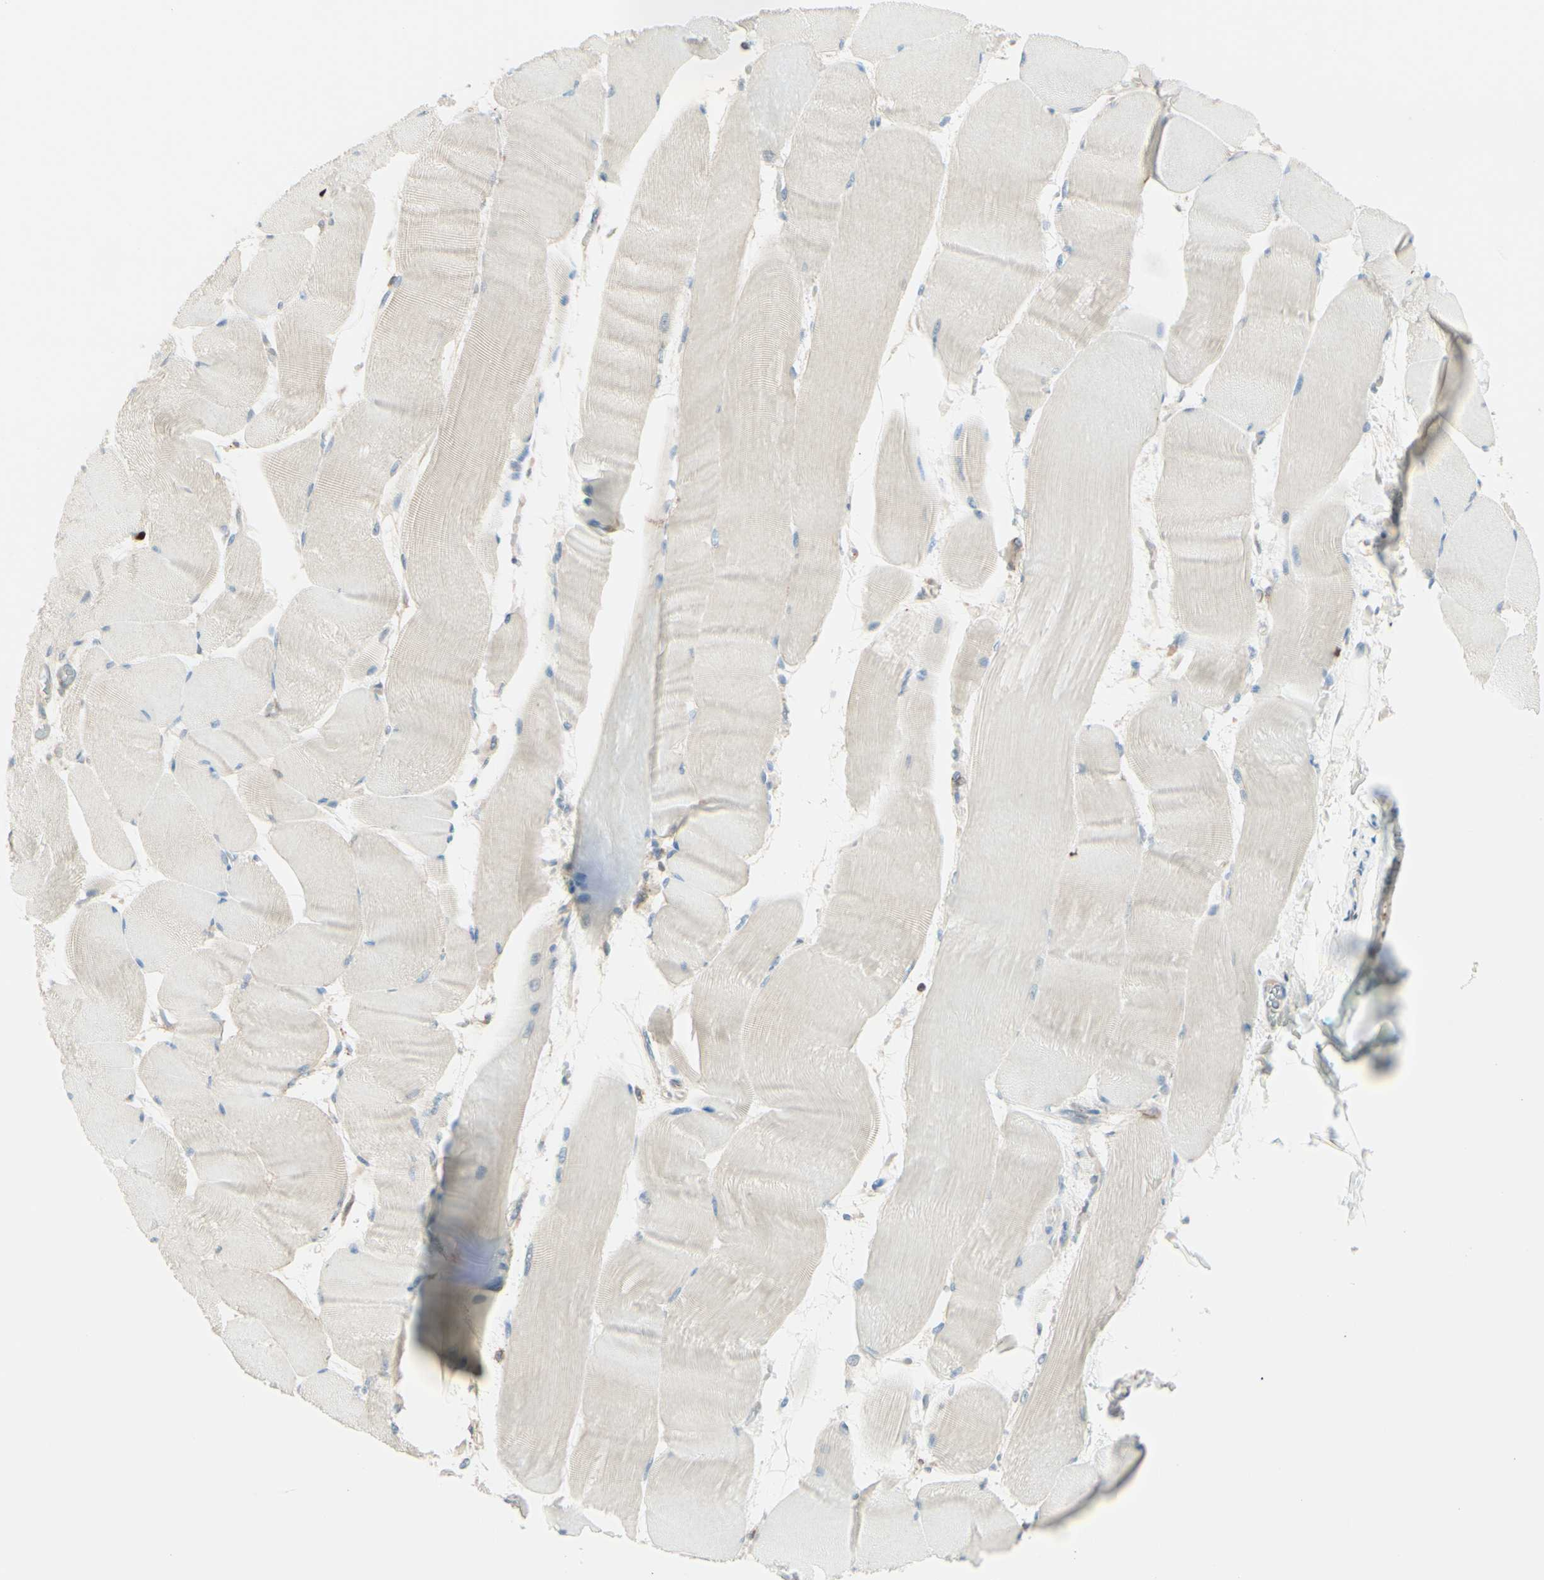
{"staining": {"intensity": "negative", "quantity": "none", "location": "none"}, "tissue": "skeletal muscle", "cell_type": "Myocytes", "image_type": "normal", "snomed": [{"axis": "morphology", "description": "Normal tissue, NOS"}, {"axis": "morphology", "description": "Squamous cell carcinoma, NOS"}, {"axis": "topography", "description": "Skeletal muscle"}], "caption": "DAB immunohistochemical staining of benign skeletal muscle shows no significant positivity in myocytes. (Stains: DAB immunohistochemistry (IHC) with hematoxylin counter stain, Microscopy: brightfield microscopy at high magnification).", "gene": "MTM1", "patient": {"sex": "male", "age": 51}}